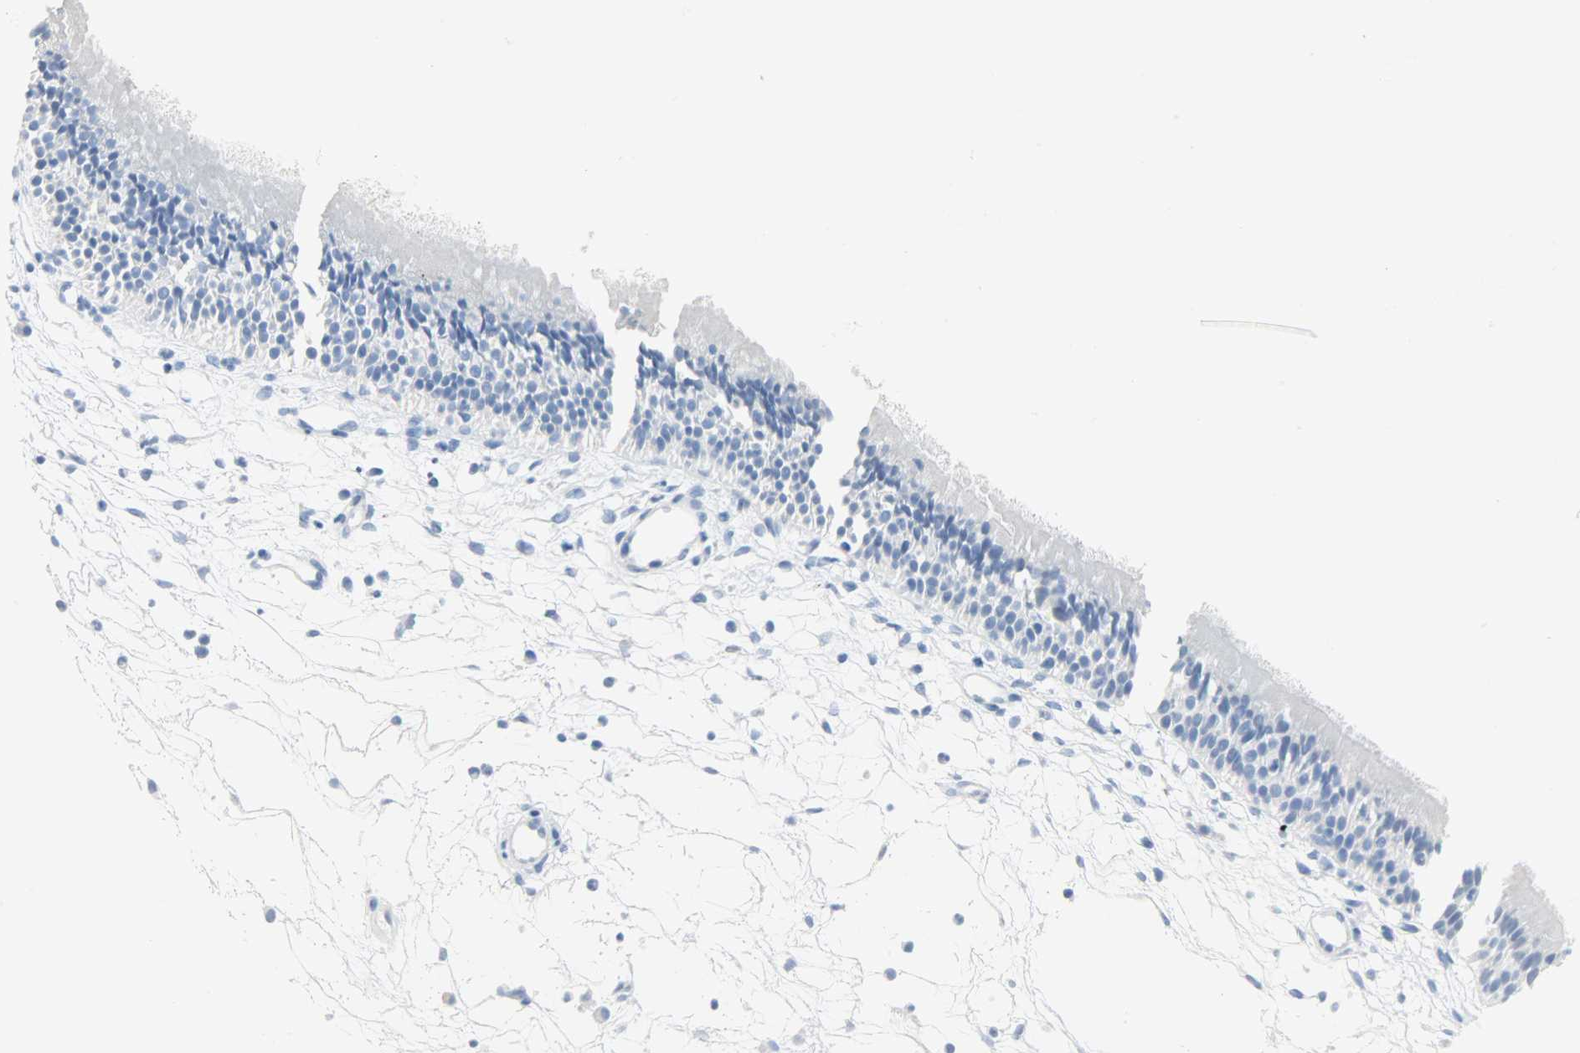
{"staining": {"intensity": "negative", "quantity": "none", "location": "none"}, "tissue": "nasopharynx", "cell_type": "Respiratory epithelial cells", "image_type": "normal", "snomed": [{"axis": "morphology", "description": "Normal tissue, NOS"}, {"axis": "topography", "description": "Nasopharynx"}], "caption": "A high-resolution image shows immunohistochemistry staining of normal nasopharynx, which exhibits no significant staining in respiratory epithelial cells.", "gene": "CA3", "patient": {"sex": "female", "age": 54}}